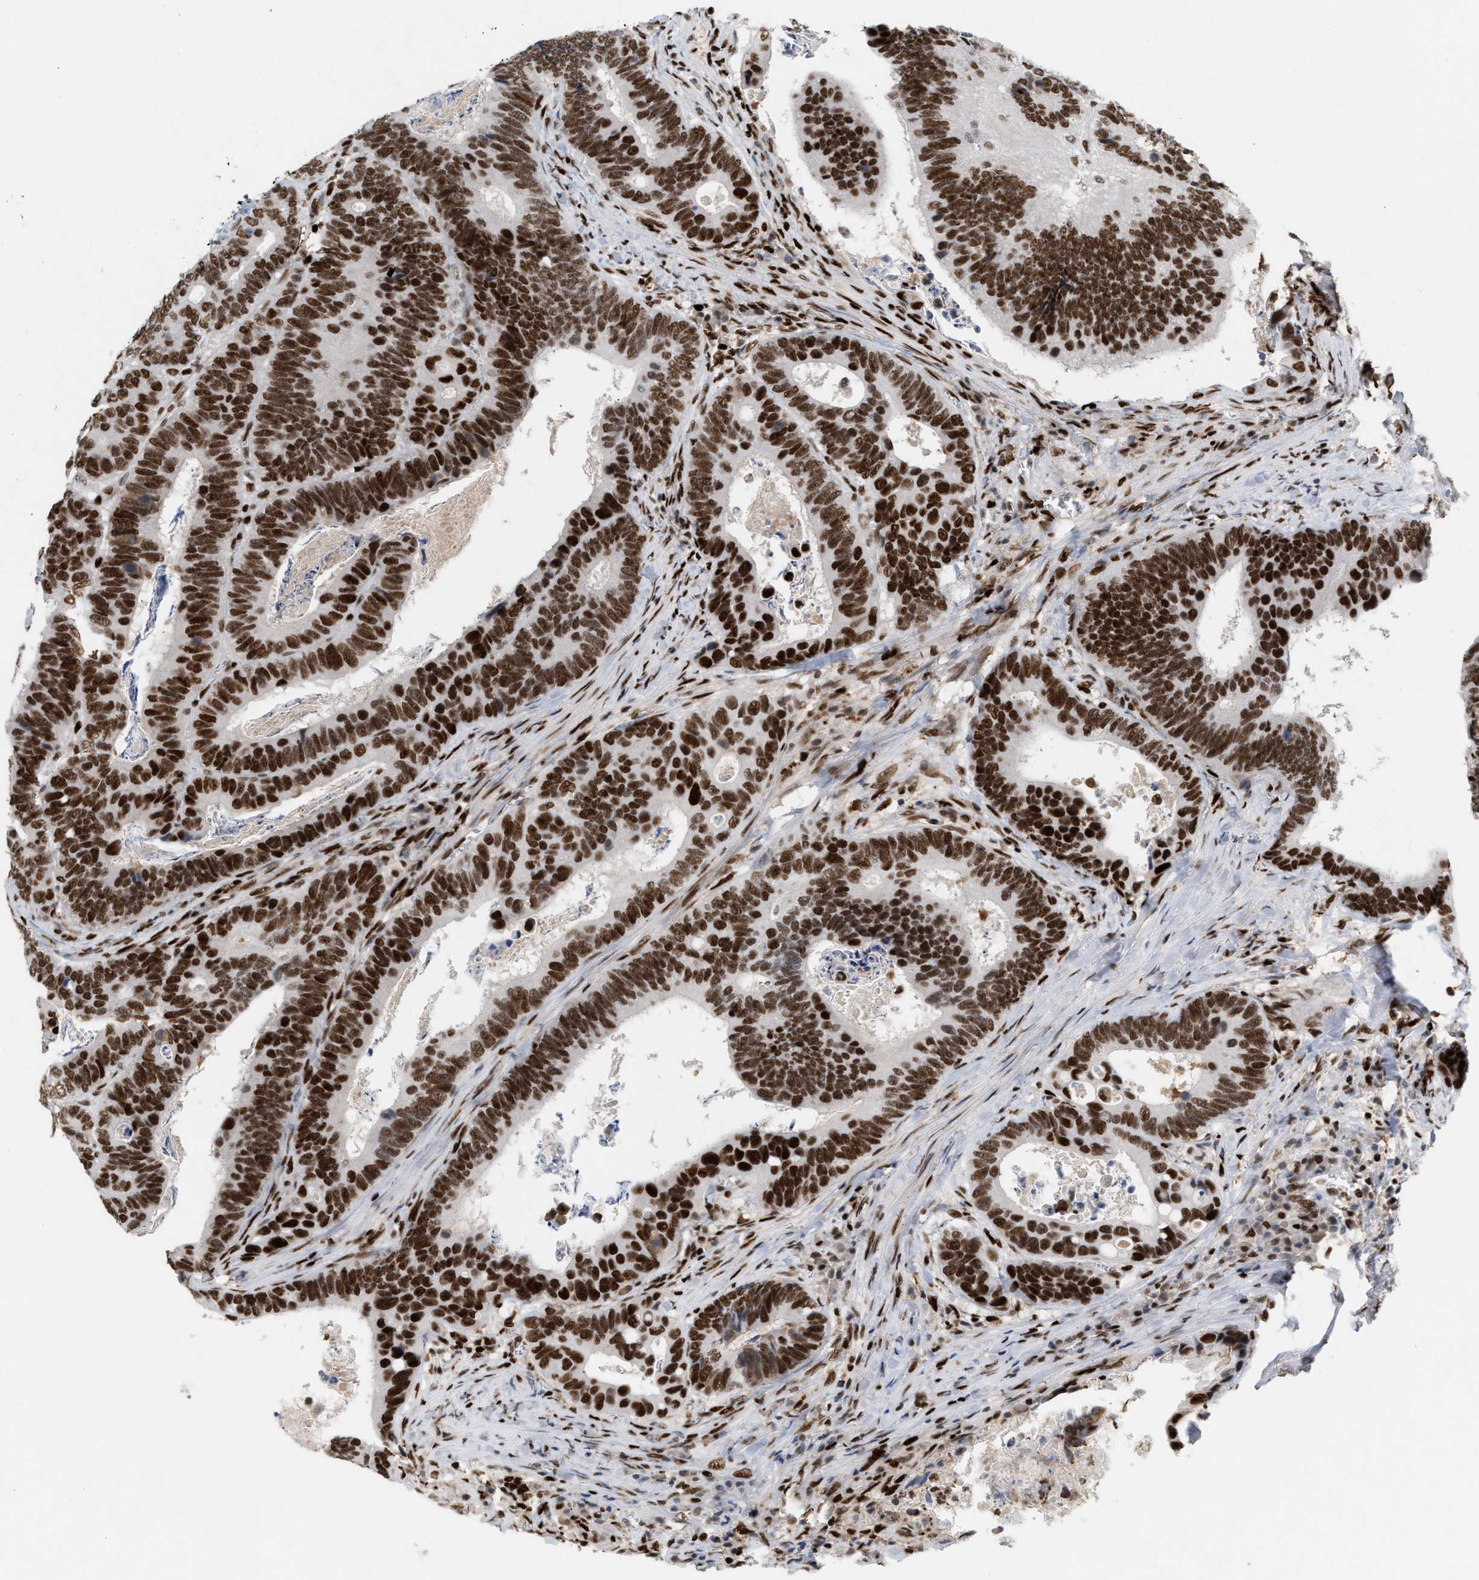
{"staining": {"intensity": "strong", "quantity": ">75%", "location": "nuclear"}, "tissue": "colorectal cancer", "cell_type": "Tumor cells", "image_type": "cancer", "snomed": [{"axis": "morphology", "description": "Inflammation, NOS"}, {"axis": "morphology", "description": "Adenocarcinoma, NOS"}, {"axis": "topography", "description": "Colon"}], "caption": "Immunohistochemistry staining of colorectal adenocarcinoma, which displays high levels of strong nuclear expression in approximately >75% of tumor cells indicating strong nuclear protein positivity. The staining was performed using DAB (3,3'-diaminobenzidine) (brown) for protein detection and nuclei were counterstained in hematoxylin (blue).", "gene": "RNASEK-C17orf49", "patient": {"sex": "male", "age": 72}}